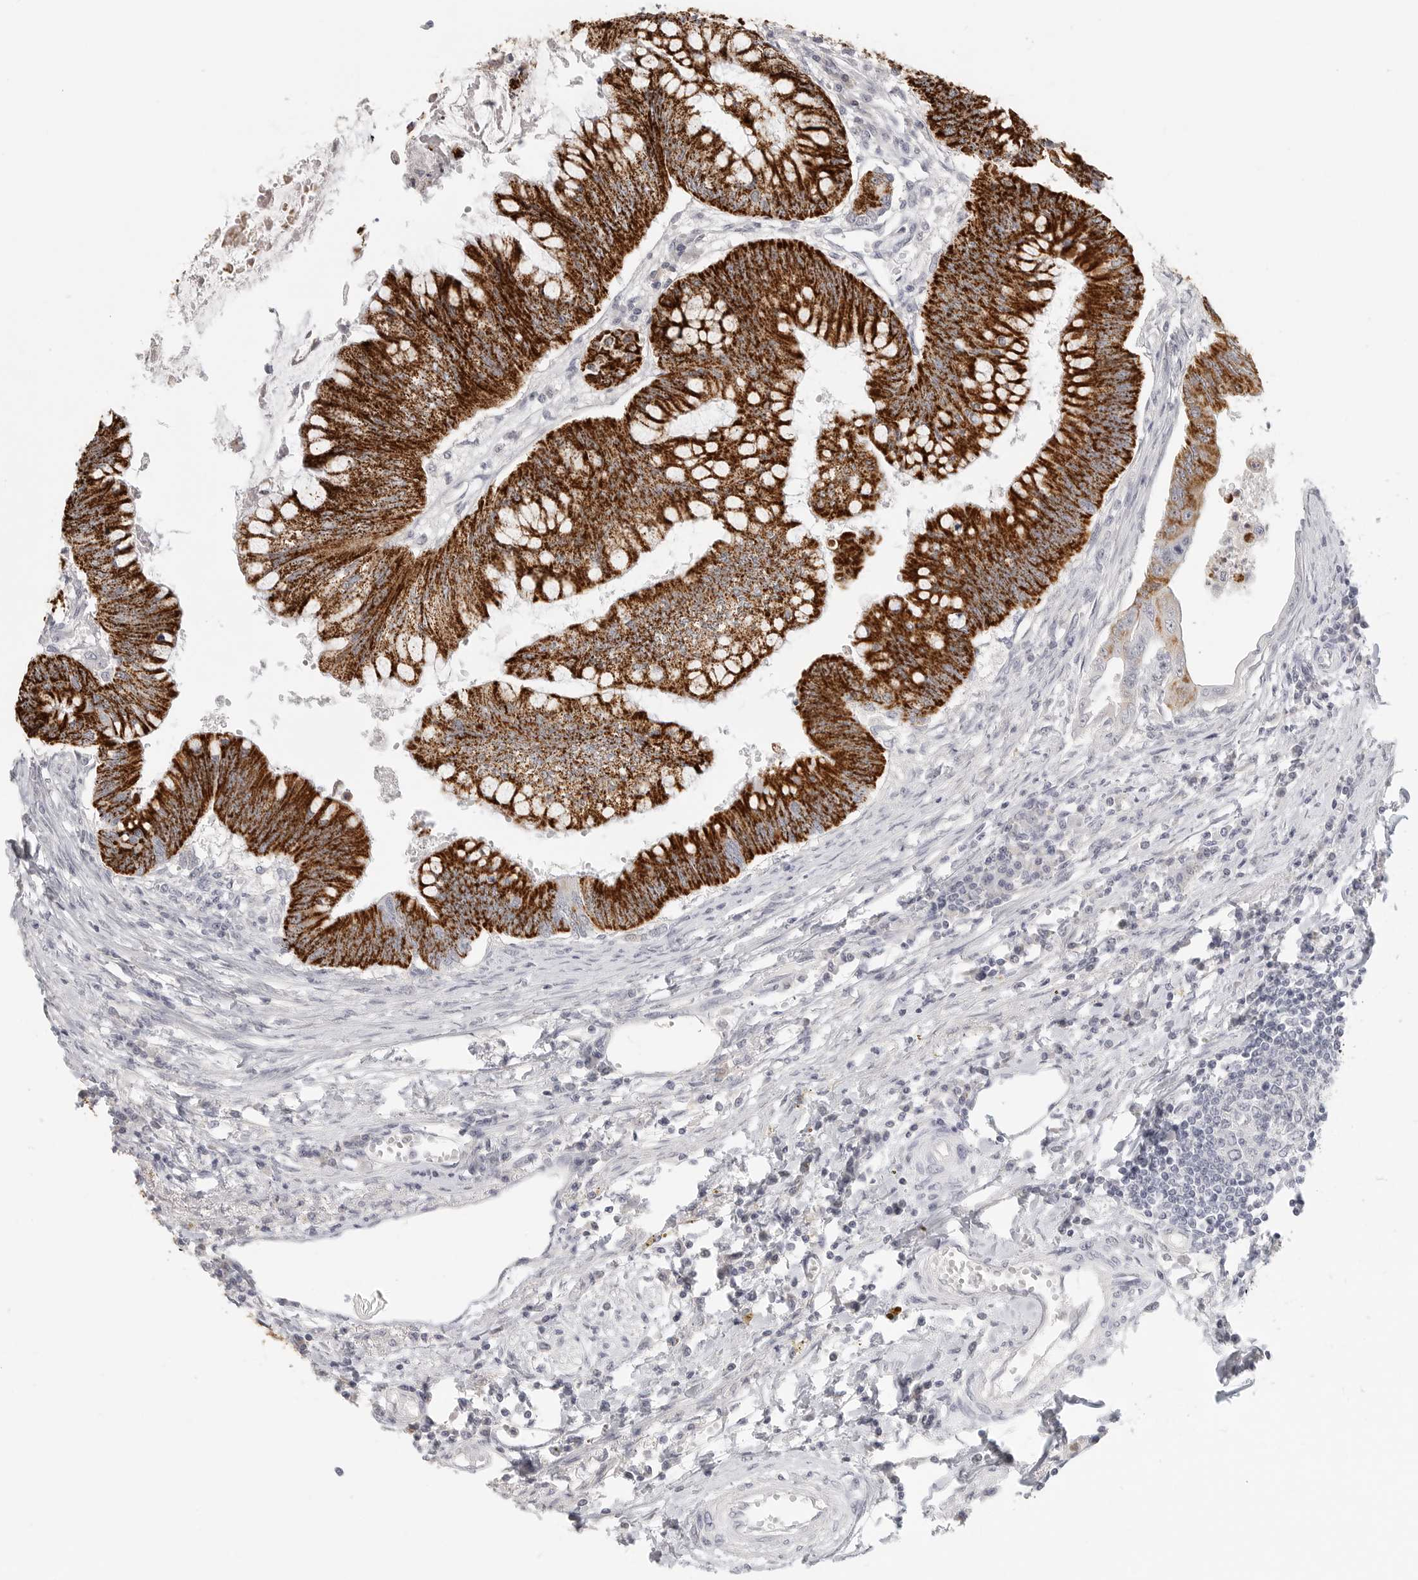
{"staining": {"intensity": "strong", "quantity": ">75%", "location": "cytoplasmic/membranous"}, "tissue": "colorectal cancer", "cell_type": "Tumor cells", "image_type": "cancer", "snomed": [{"axis": "morphology", "description": "Adenoma, NOS"}, {"axis": "morphology", "description": "Adenocarcinoma, NOS"}, {"axis": "topography", "description": "Colon"}], "caption": "High-magnification brightfield microscopy of colorectal adenoma stained with DAB (brown) and counterstained with hematoxylin (blue). tumor cells exhibit strong cytoplasmic/membranous staining is seen in approximately>75% of cells.", "gene": "HMGCS2", "patient": {"sex": "male", "age": 79}}